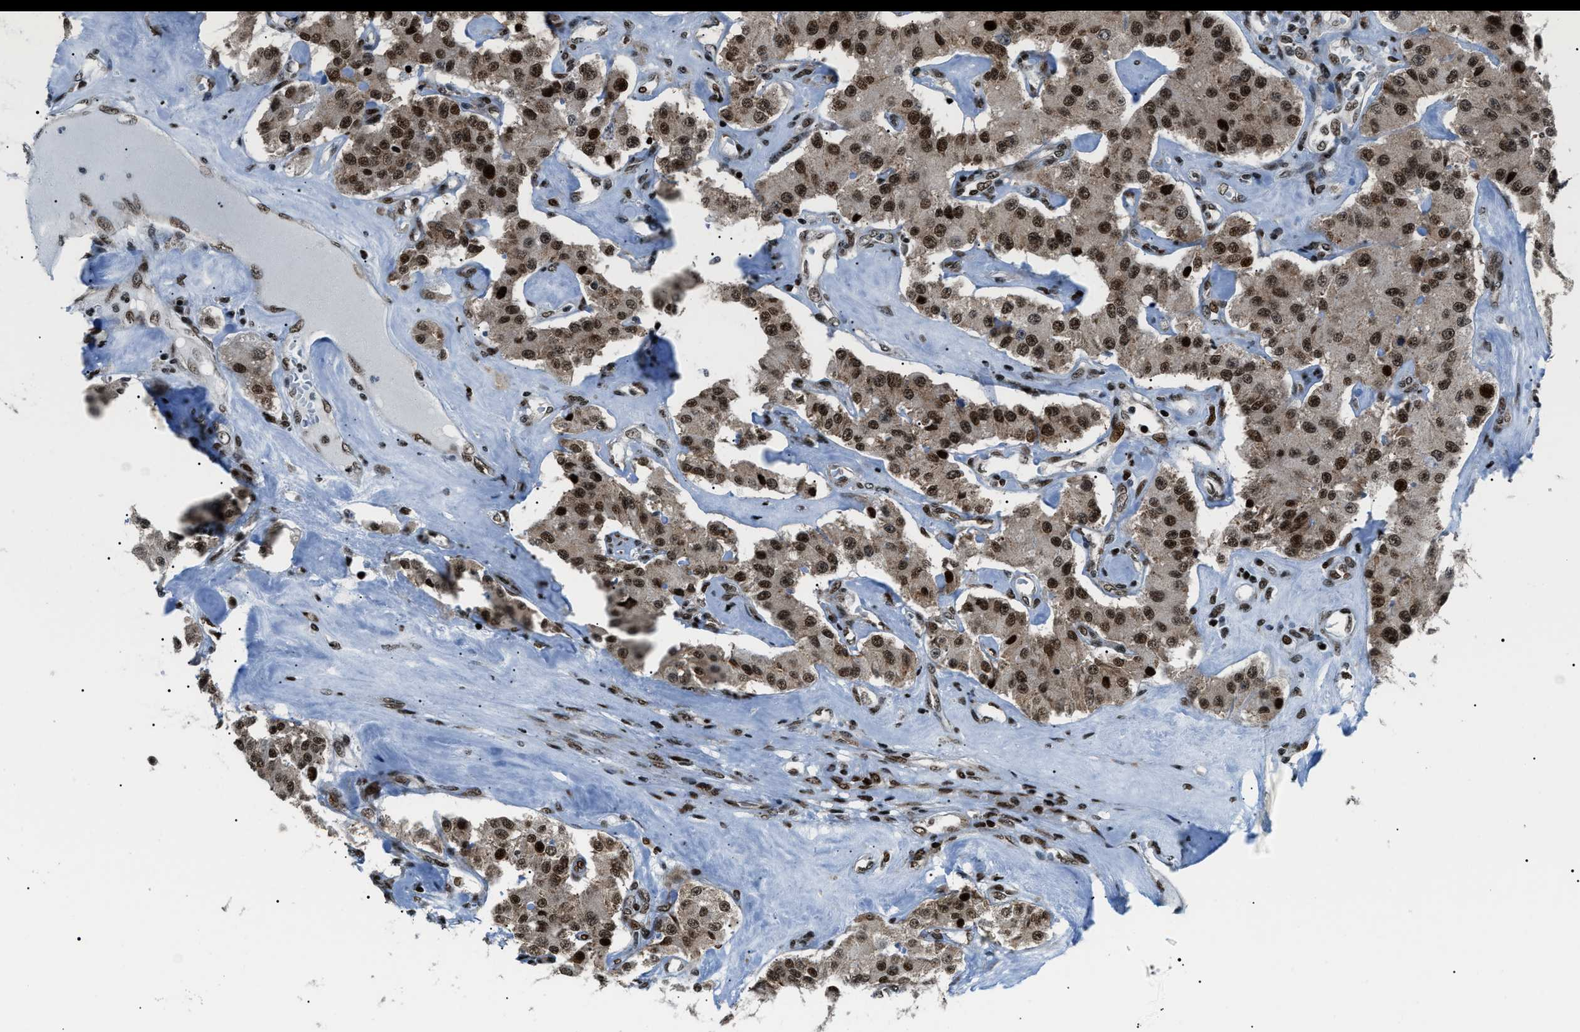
{"staining": {"intensity": "strong", "quantity": ">75%", "location": "nuclear"}, "tissue": "carcinoid", "cell_type": "Tumor cells", "image_type": "cancer", "snomed": [{"axis": "morphology", "description": "Carcinoid, malignant, NOS"}, {"axis": "topography", "description": "Pancreas"}], "caption": "Protein staining shows strong nuclear positivity in about >75% of tumor cells in carcinoid. The protein is stained brown, and the nuclei are stained in blue (DAB IHC with brightfield microscopy, high magnification).", "gene": "HNRNPK", "patient": {"sex": "male", "age": 41}}